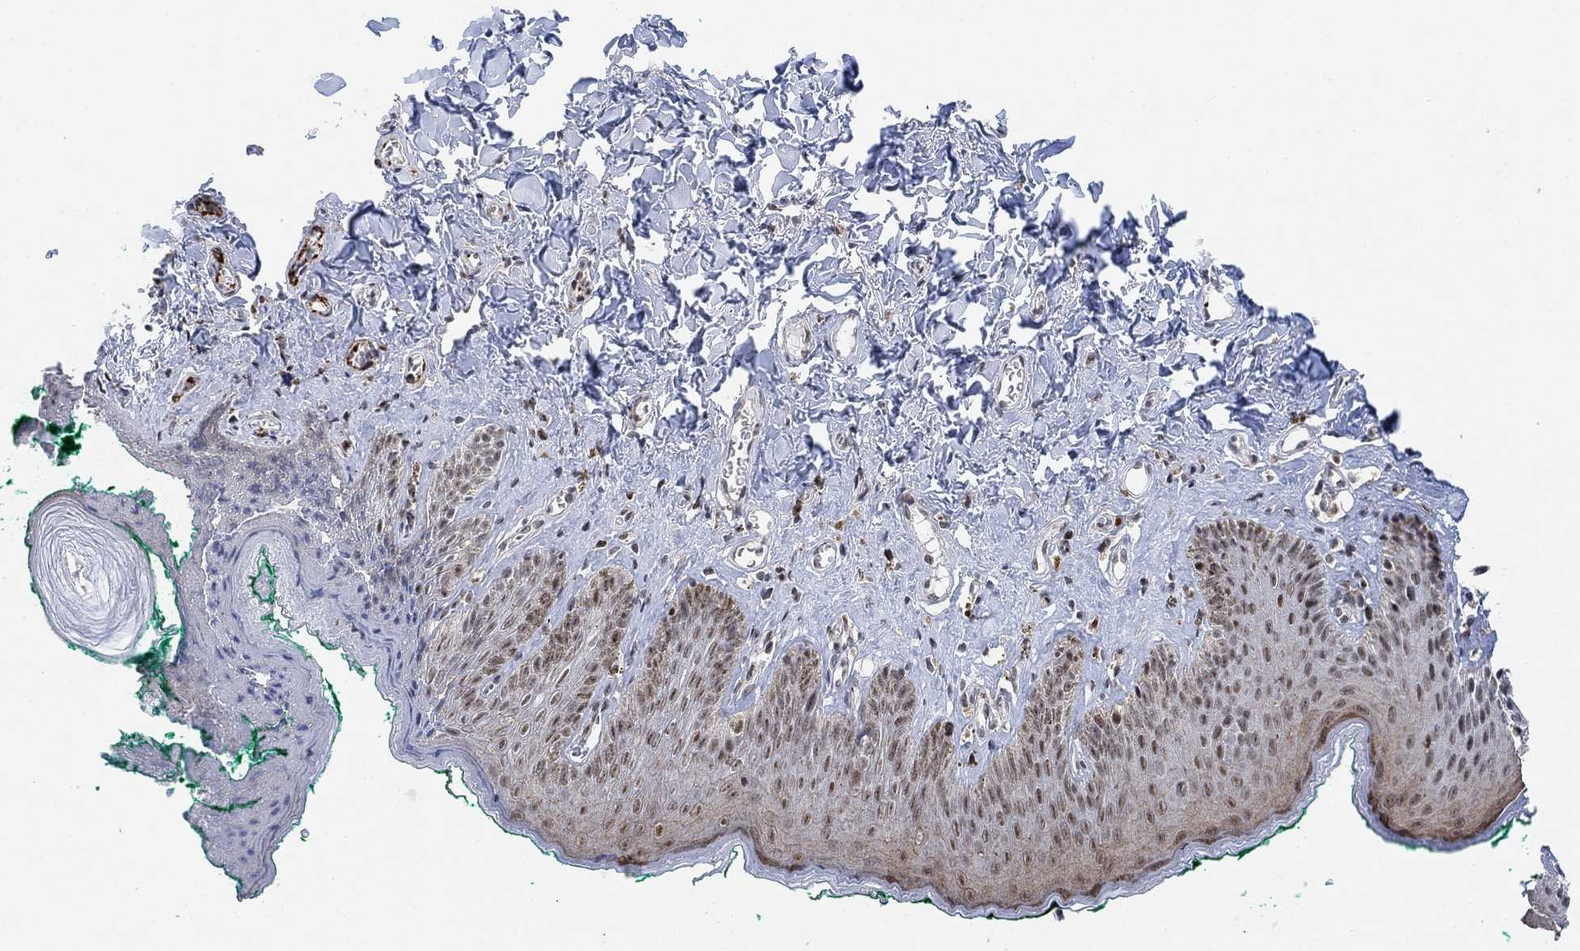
{"staining": {"intensity": "moderate", "quantity": "25%-75%", "location": "cytoplasmic/membranous,nuclear"}, "tissue": "skin", "cell_type": "Epidermal cells", "image_type": "normal", "snomed": [{"axis": "morphology", "description": "Normal tissue, NOS"}, {"axis": "topography", "description": "Vulva"}], "caption": "Immunohistochemical staining of normal human skin exhibits medium levels of moderate cytoplasmic/membranous,nuclear staining in approximately 25%-75% of epidermal cells.", "gene": "PWWP2B", "patient": {"sex": "female", "age": 66}}